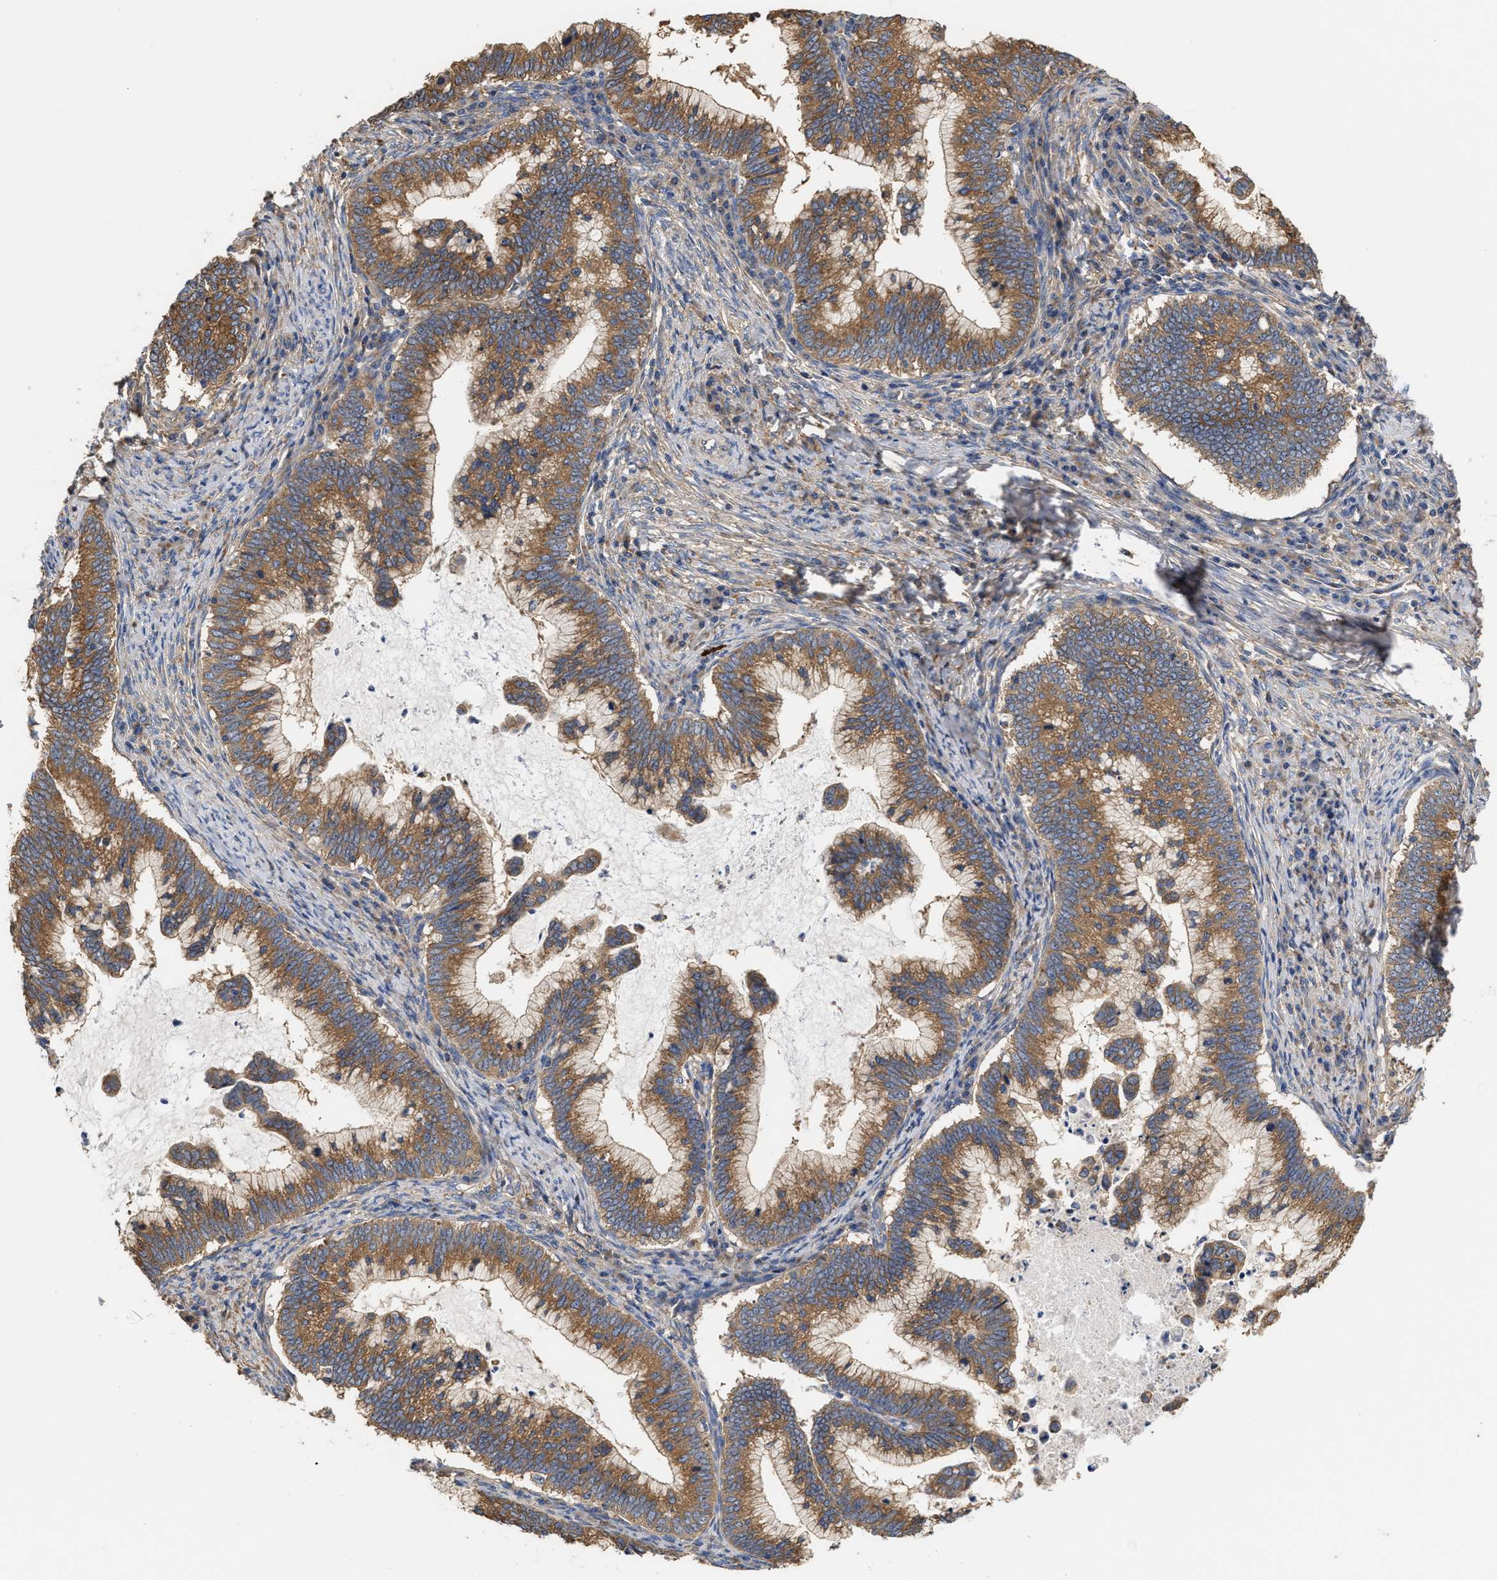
{"staining": {"intensity": "moderate", "quantity": ">75%", "location": "cytoplasmic/membranous"}, "tissue": "cervical cancer", "cell_type": "Tumor cells", "image_type": "cancer", "snomed": [{"axis": "morphology", "description": "Adenocarcinoma, NOS"}, {"axis": "topography", "description": "Cervix"}], "caption": "Adenocarcinoma (cervical) was stained to show a protein in brown. There is medium levels of moderate cytoplasmic/membranous expression in approximately >75% of tumor cells.", "gene": "KLB", "patient": {"sex": "female", "age": 36}}